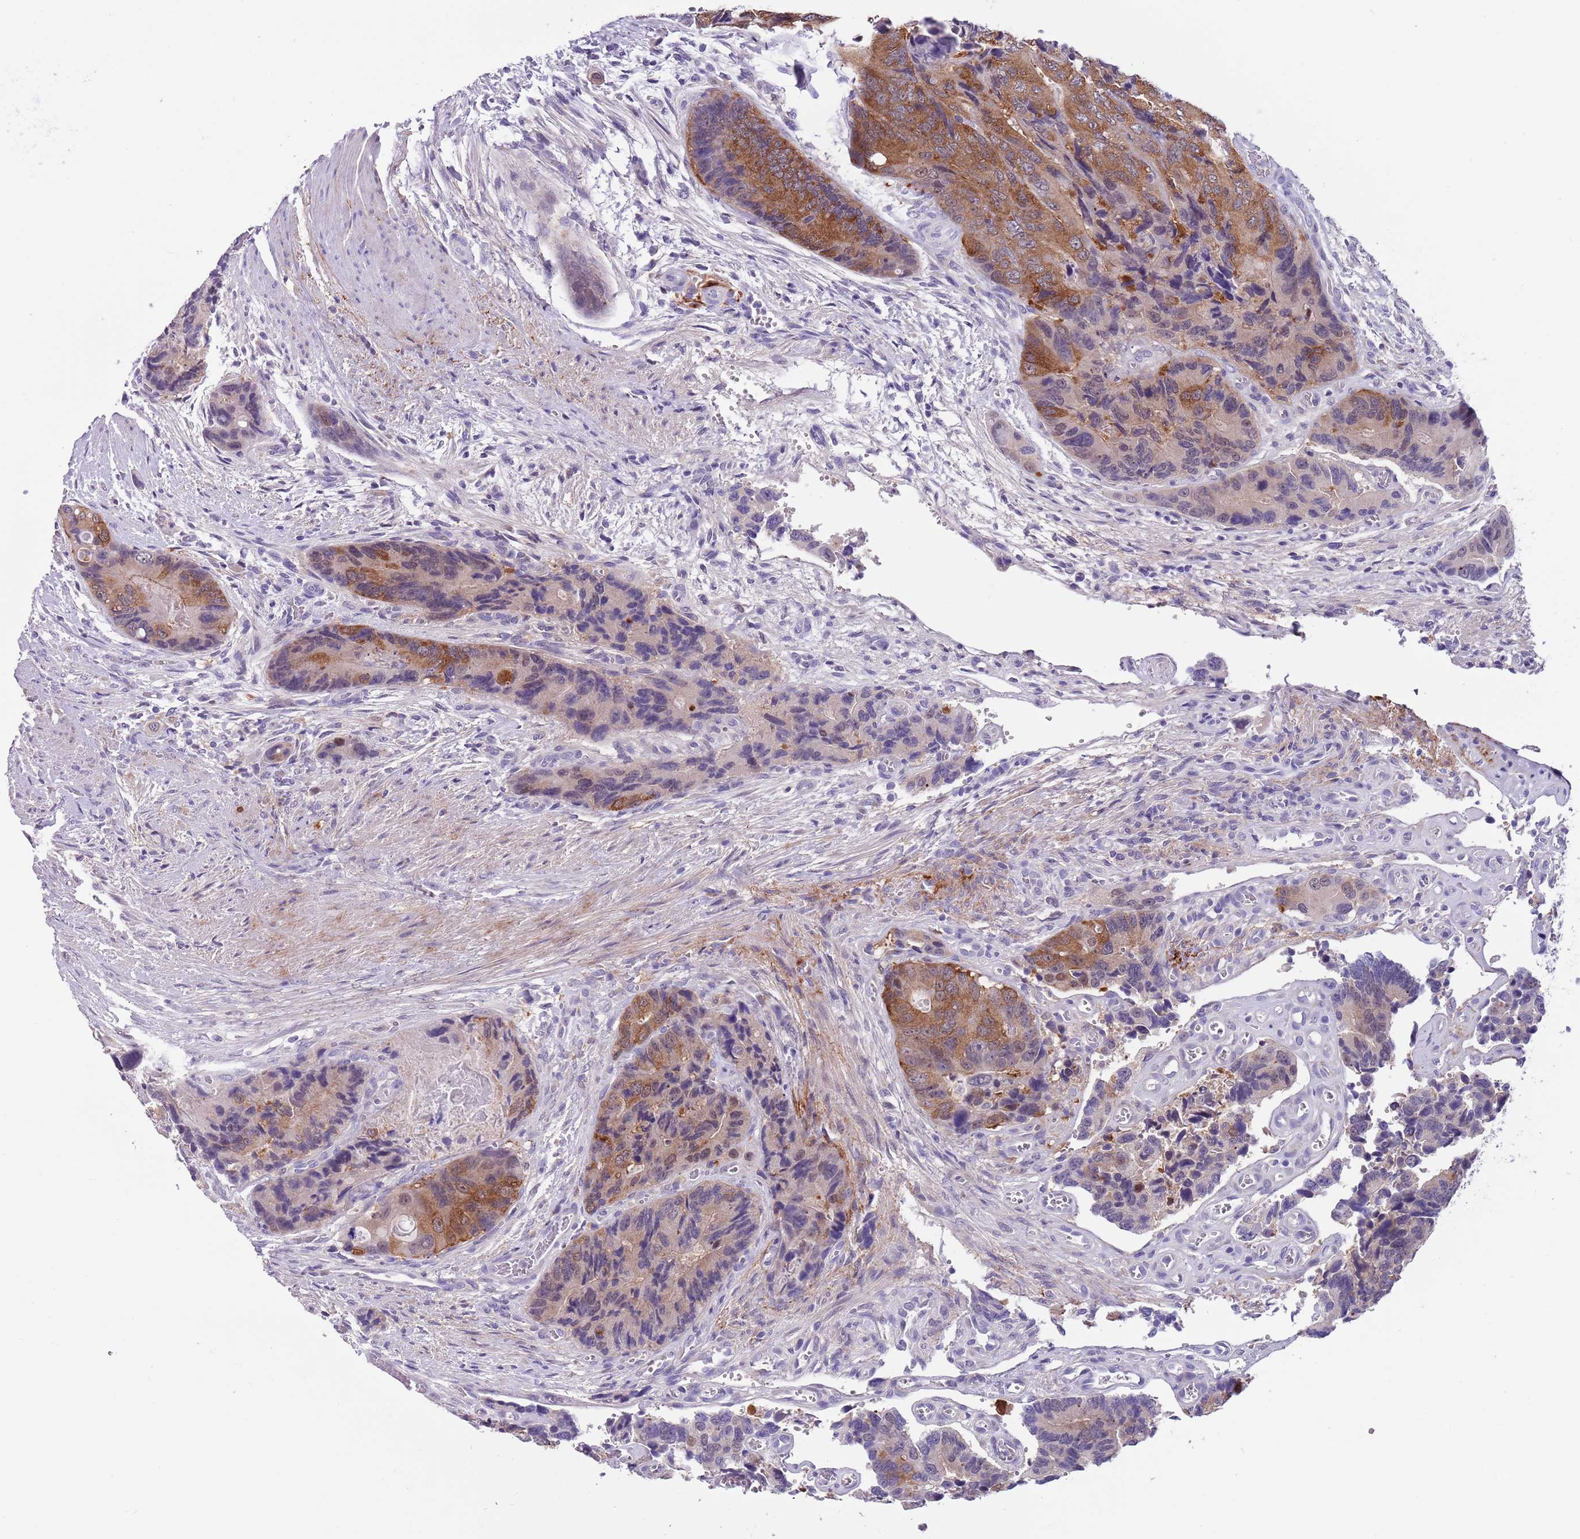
{"staining": {"intensity": "moderate", "quantity": "25%-75%", "location": "cytoplasmic/membranous"}, "tissue": "colorectal cancer", "cell_type": "Tumor cells", "image_type": "cancer", "snomed": [{"axis": "morphology", "description": "Adenocarcinoma, NOS"}, {"axis": "topography", "description": "Colon"}], "caption": "This micrograph shows IHC staining of human adenocarcinoma (colorectal), with medium moderate cytoplasmic/membranous expression in approximately 25%-75% of tumor cells.", "gene": "PFKFB2", "patient": {"sex": "male", "age": 84}}